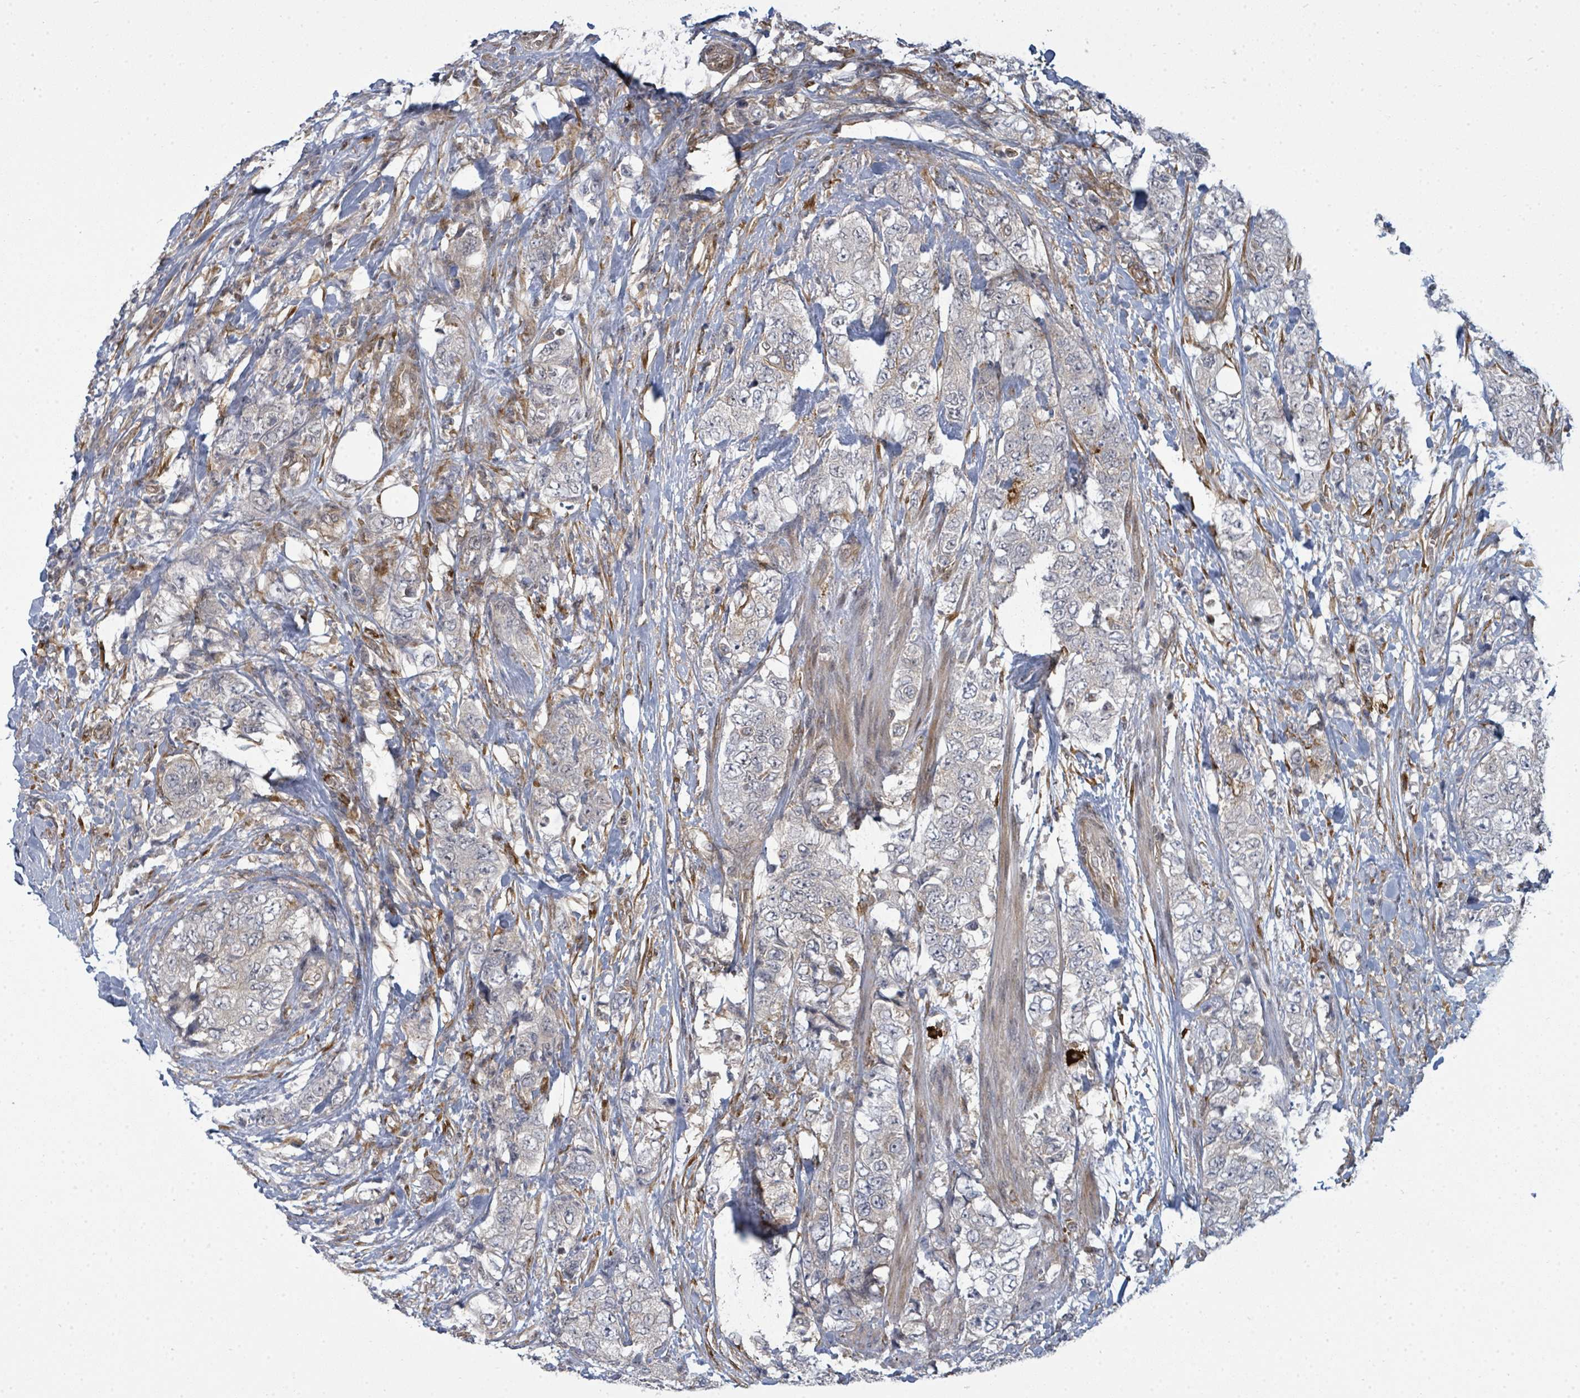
{"staining": {"intensity": "negative", "quantity": "none", "location": "none"}, "tissue": "urothelial cancer", "cell_type": "Tumor cells", "image_type": "cancer", "snomed": [{"axis": "morphology", "description": "Urothelial carcinoma, High grade"}, {"axis": "topography", "description": "Urinary bladder"}], "caption": "Tumor cells show no significant protein expression in urothelial cancer.", "gene": "PSMG2", "patient": {"sex": "female", "age": 78}}